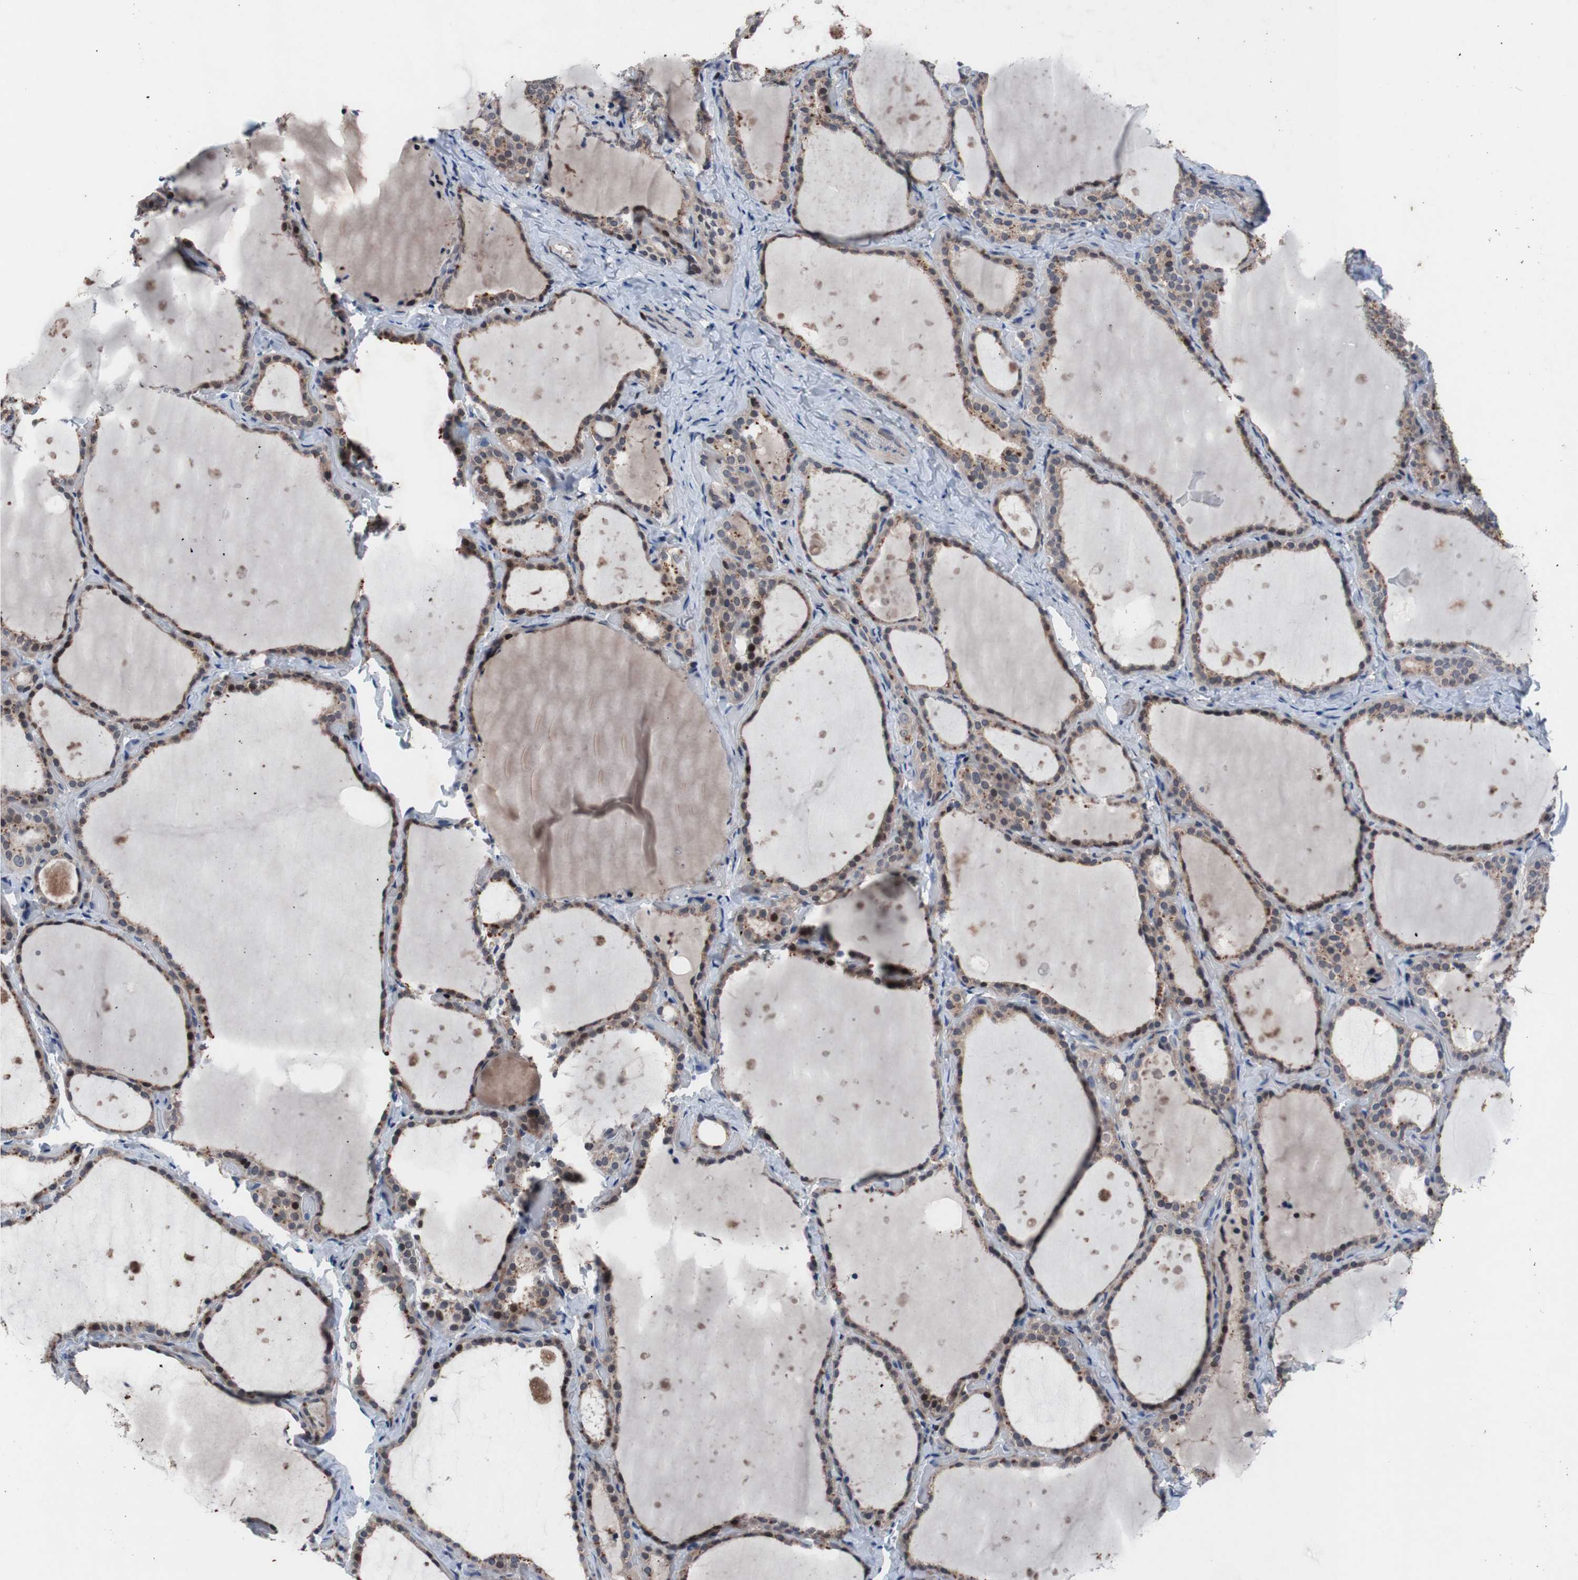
{"staining": {"intensity": "moderate", "quantity": ">75%", "location": "cytoplasmic/membranous,nuclear"}, "tissue": "thyroid gland", "cell_type": "Glandular cells", "image_type": "normal", "snomed": [{"axis": "morphology", "description": "Normal tissue, NOS"}, {"axis": "topography", "description": "Thyroid gland"}], "caption": "Thyroid gland stained with DAB IHC reveals medium levels of moderate cytoplasmic/membranous,nuclear staining in about >75% of glandular cells. Using DAB (brown) and hematoxylin (blue) stains, captured at high magnification using brightfield microscopy.", "gene": "MUTYH", "patient": {"sex": "female", "age": 44}}